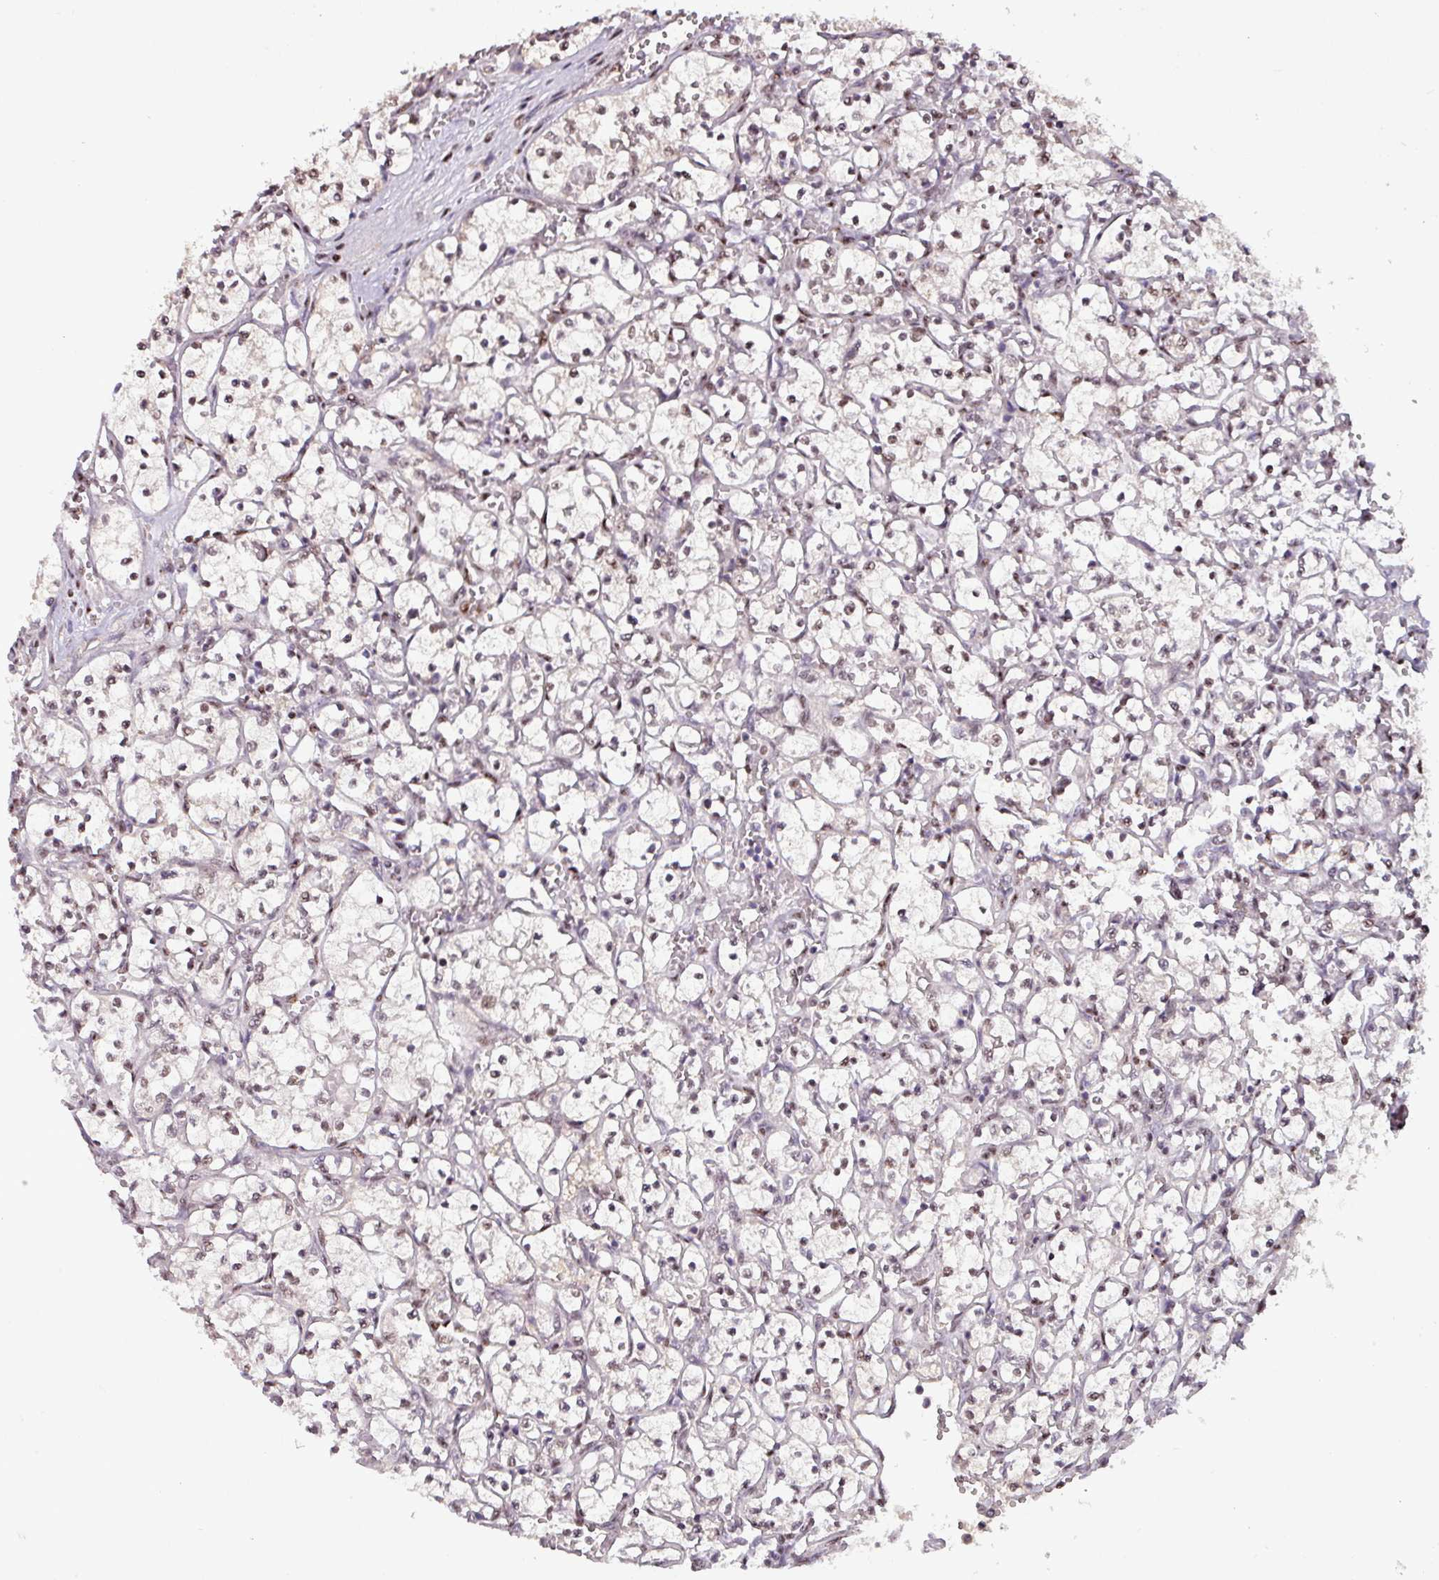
{"staining": {"intensity": "moderate", "quantity": "25%-75%", "location": "nuclear"}, "tissue": "renal cancer", "cell_type": "Tumor cells", "image_type": "cancer", "snomed": [{"axis": "morphology", "description": "Adenocarcinoma, NOS"}, {"axis": "topography", "description": "Kidney"}], "caption": "Protein expression by IHC reveals moderate nuclear positivity in approximately 25%-75% of tumor cells in renal cancer.", "gene": "IRF2BPL", "patient": {"sex": "female", "age": 69}}